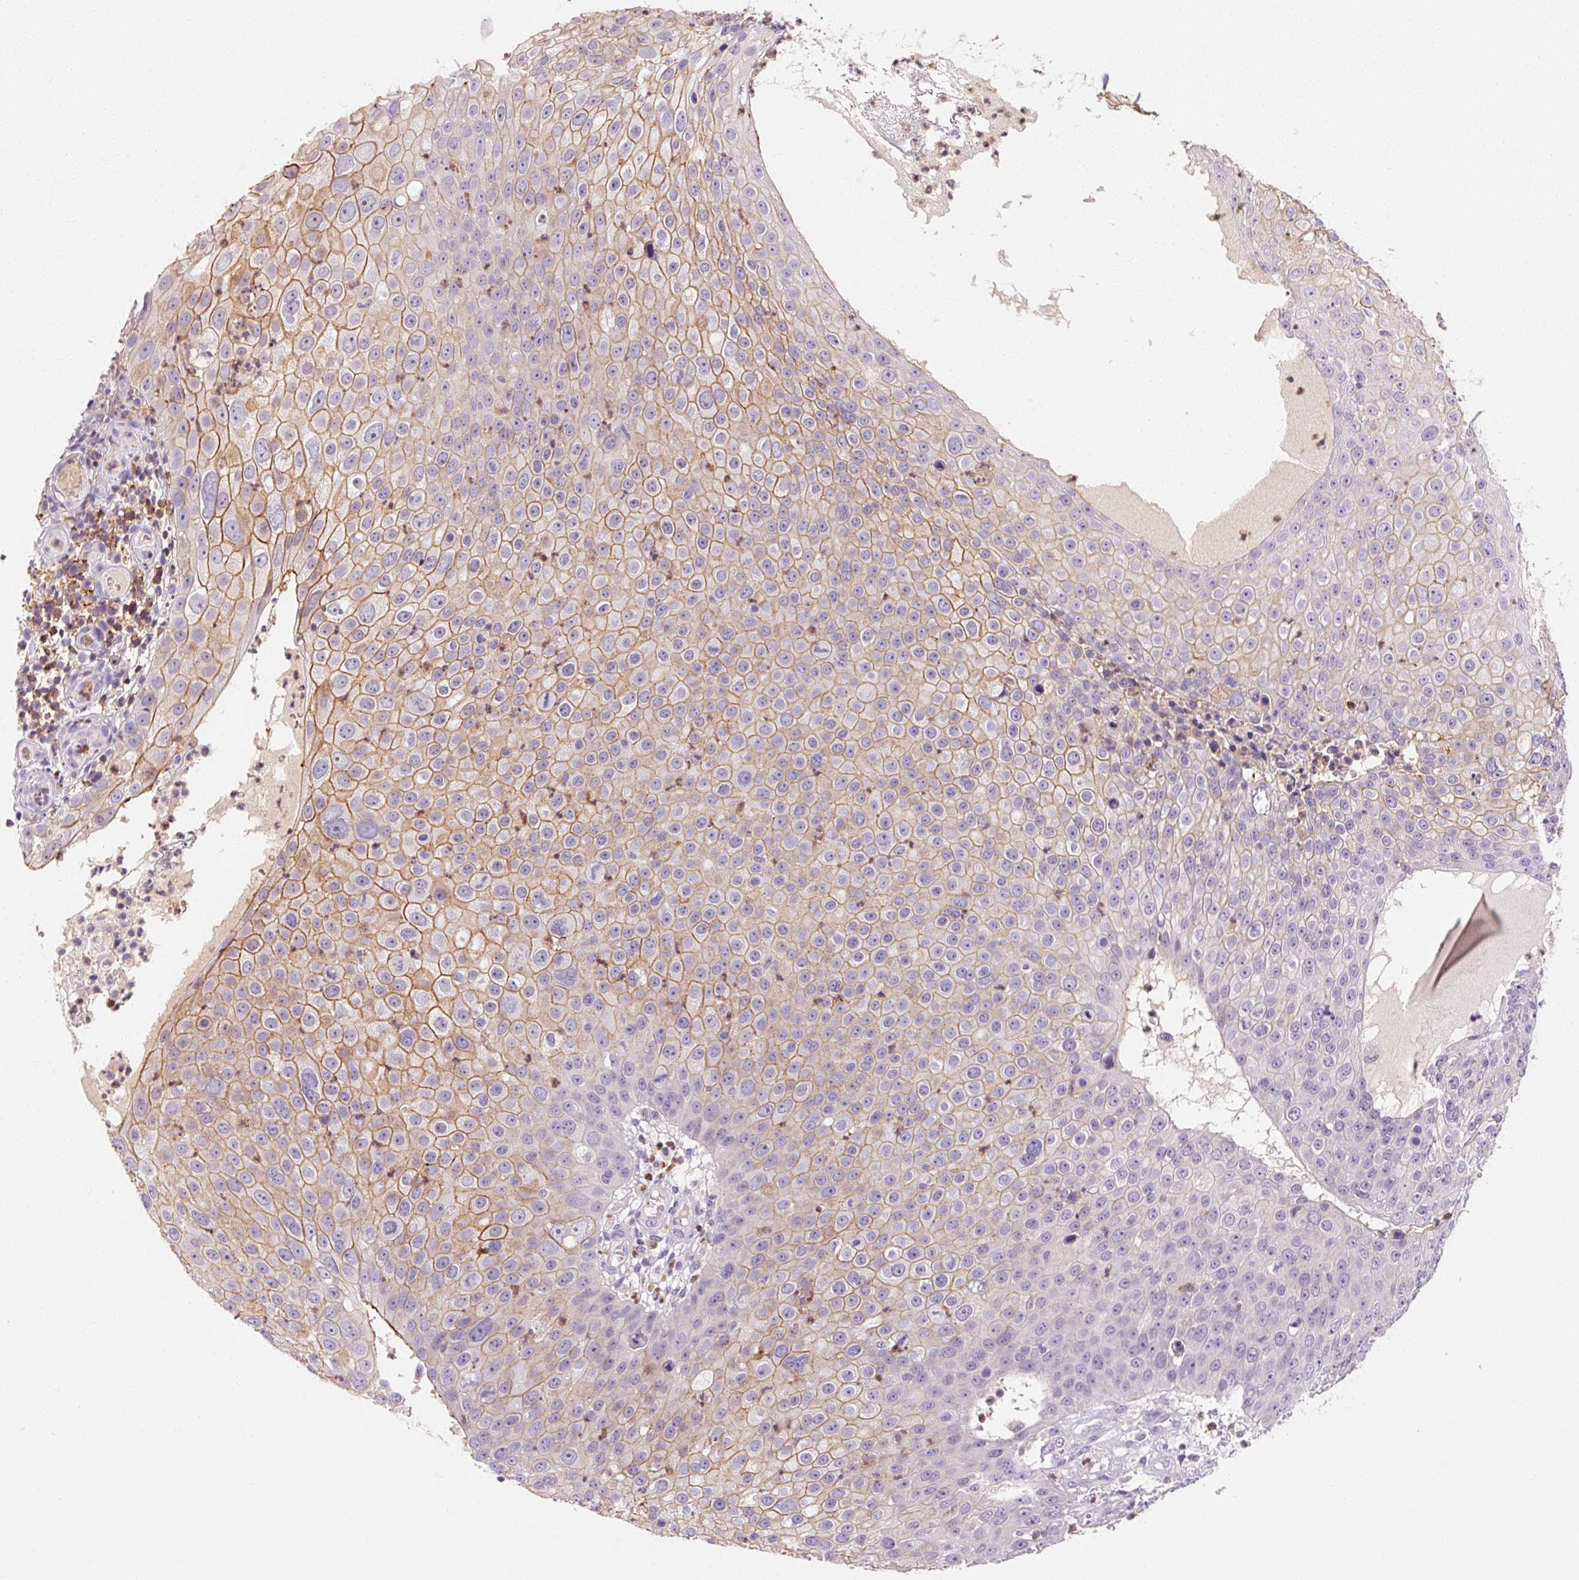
{"staining": {"intensity": "moderate", "quantity": "<25%", "location": "cytoplasmic/membranous"}, "tissue": "skin cancer", "cell_type": "Tumor cells", "image_type": "cancer", "snomed": [{"axis": "morphology", "description": "Squamous cell carcinoma, NOS"}, {"axis": "topography", "description": "Skin"}], "caption": "IHC (DAB (3,3'-diaminobenzidine)) staining of skin squamous cell carcinoma shows moderate cytoplasmic/membranous protein positivity in approximately <25% of tumor cells. The protein of interest is shown in brown color, while the nuclei are stained blue.", "gene": "OR8K1", "patient": {"sex": "male", "age": 71}}